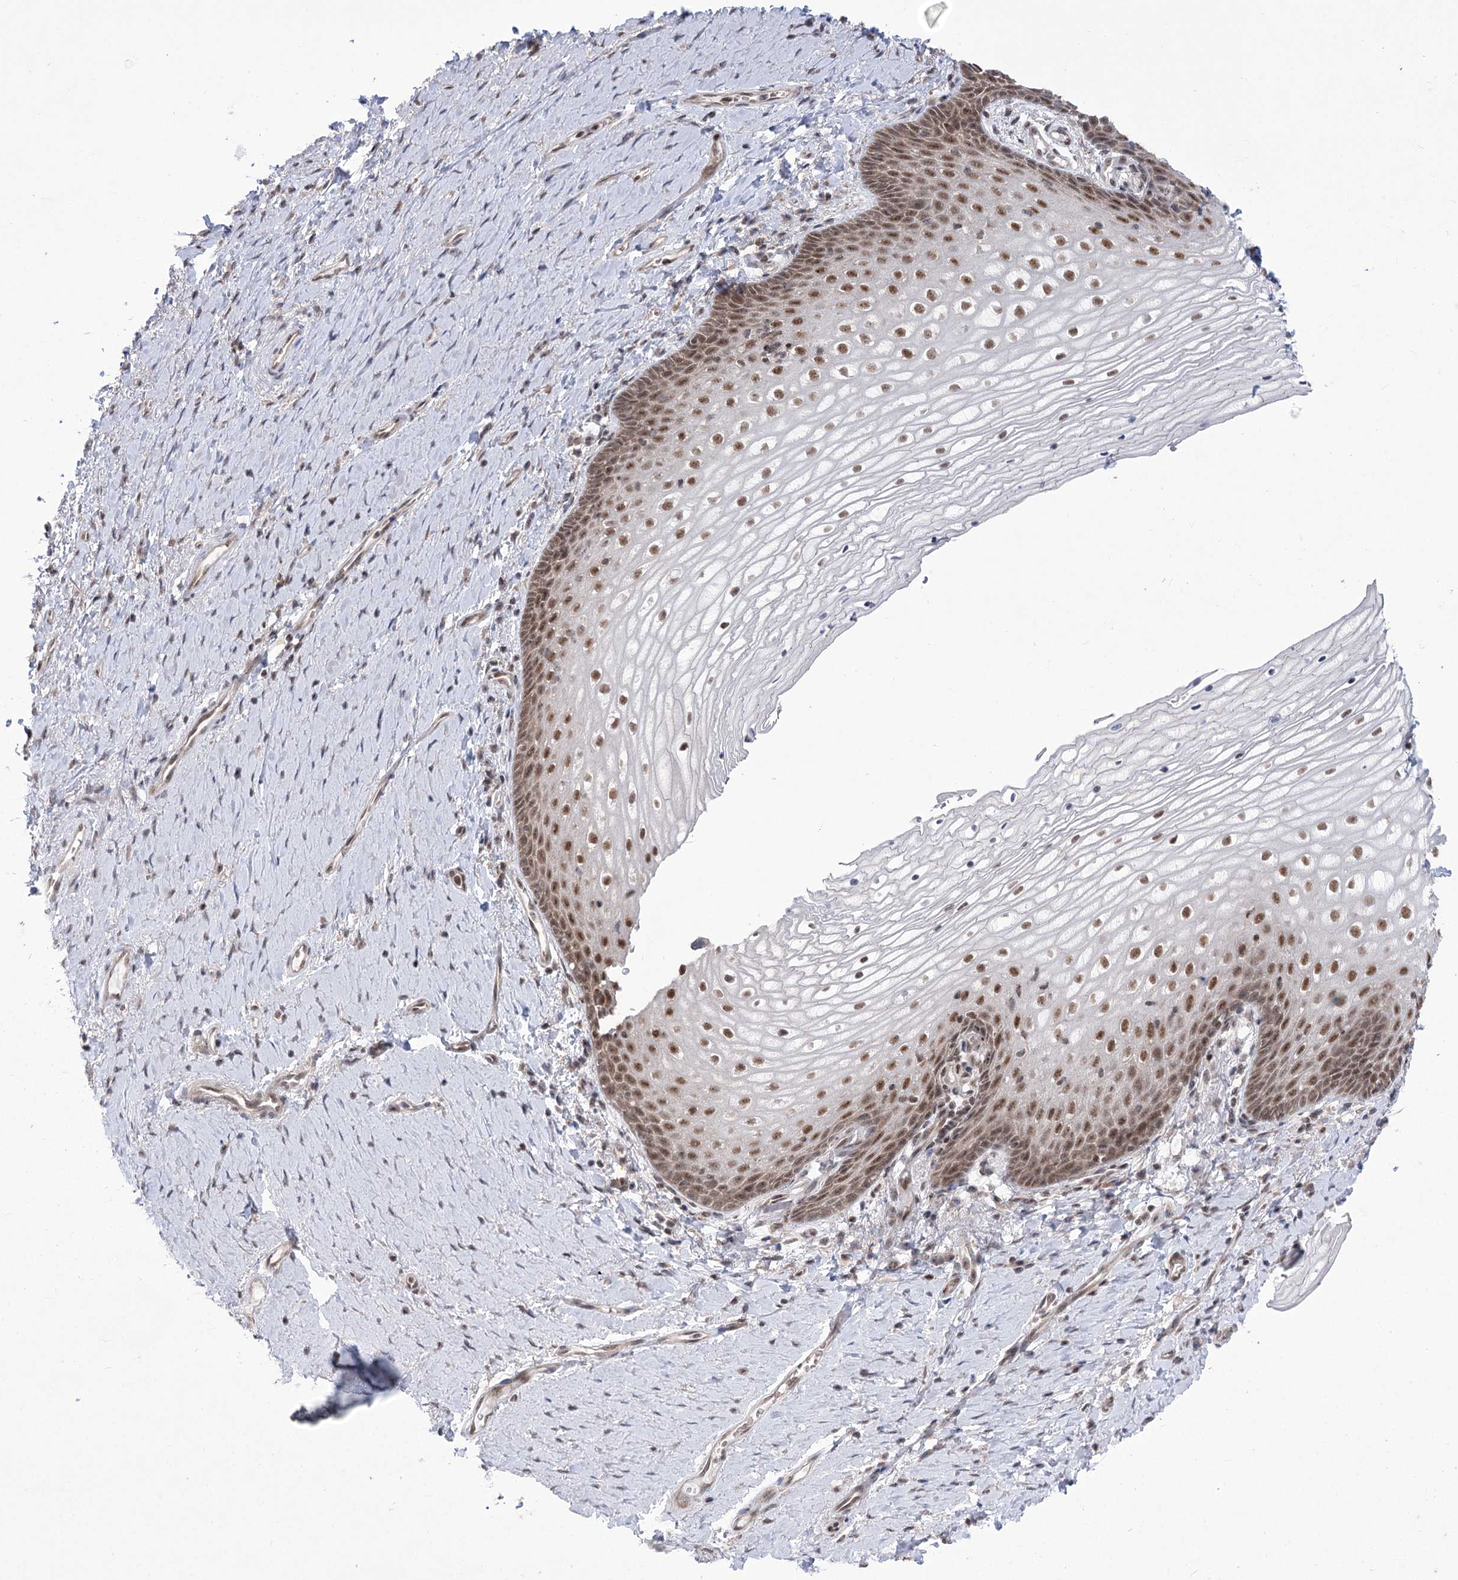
{"staining": {"intensity": "moderate", "quantity": ">75%", "location": "nuclear"}, "tissue": "vagina", "cell_type": "Squamous epithelial cells", "image_type": "normal", "snomed": [{"axis": "morphology", "description": "Normal tissue, NOS"}, {"axis": "topography", "description": "Vagina"}], "caption": "Brown immunohistochemical staining in benign vagina demonstrates moderate nuclear staining in about >75% of squamous epithelial cells. The protein of interest is stained brown, and the nuclei are stained in blue (DAB (3,3'-diaminobenzidine) IHC with brightfield microscopy, high magnification).", "gene": "ZMAT2", "patient": {"sex": "female", "age": 60}}